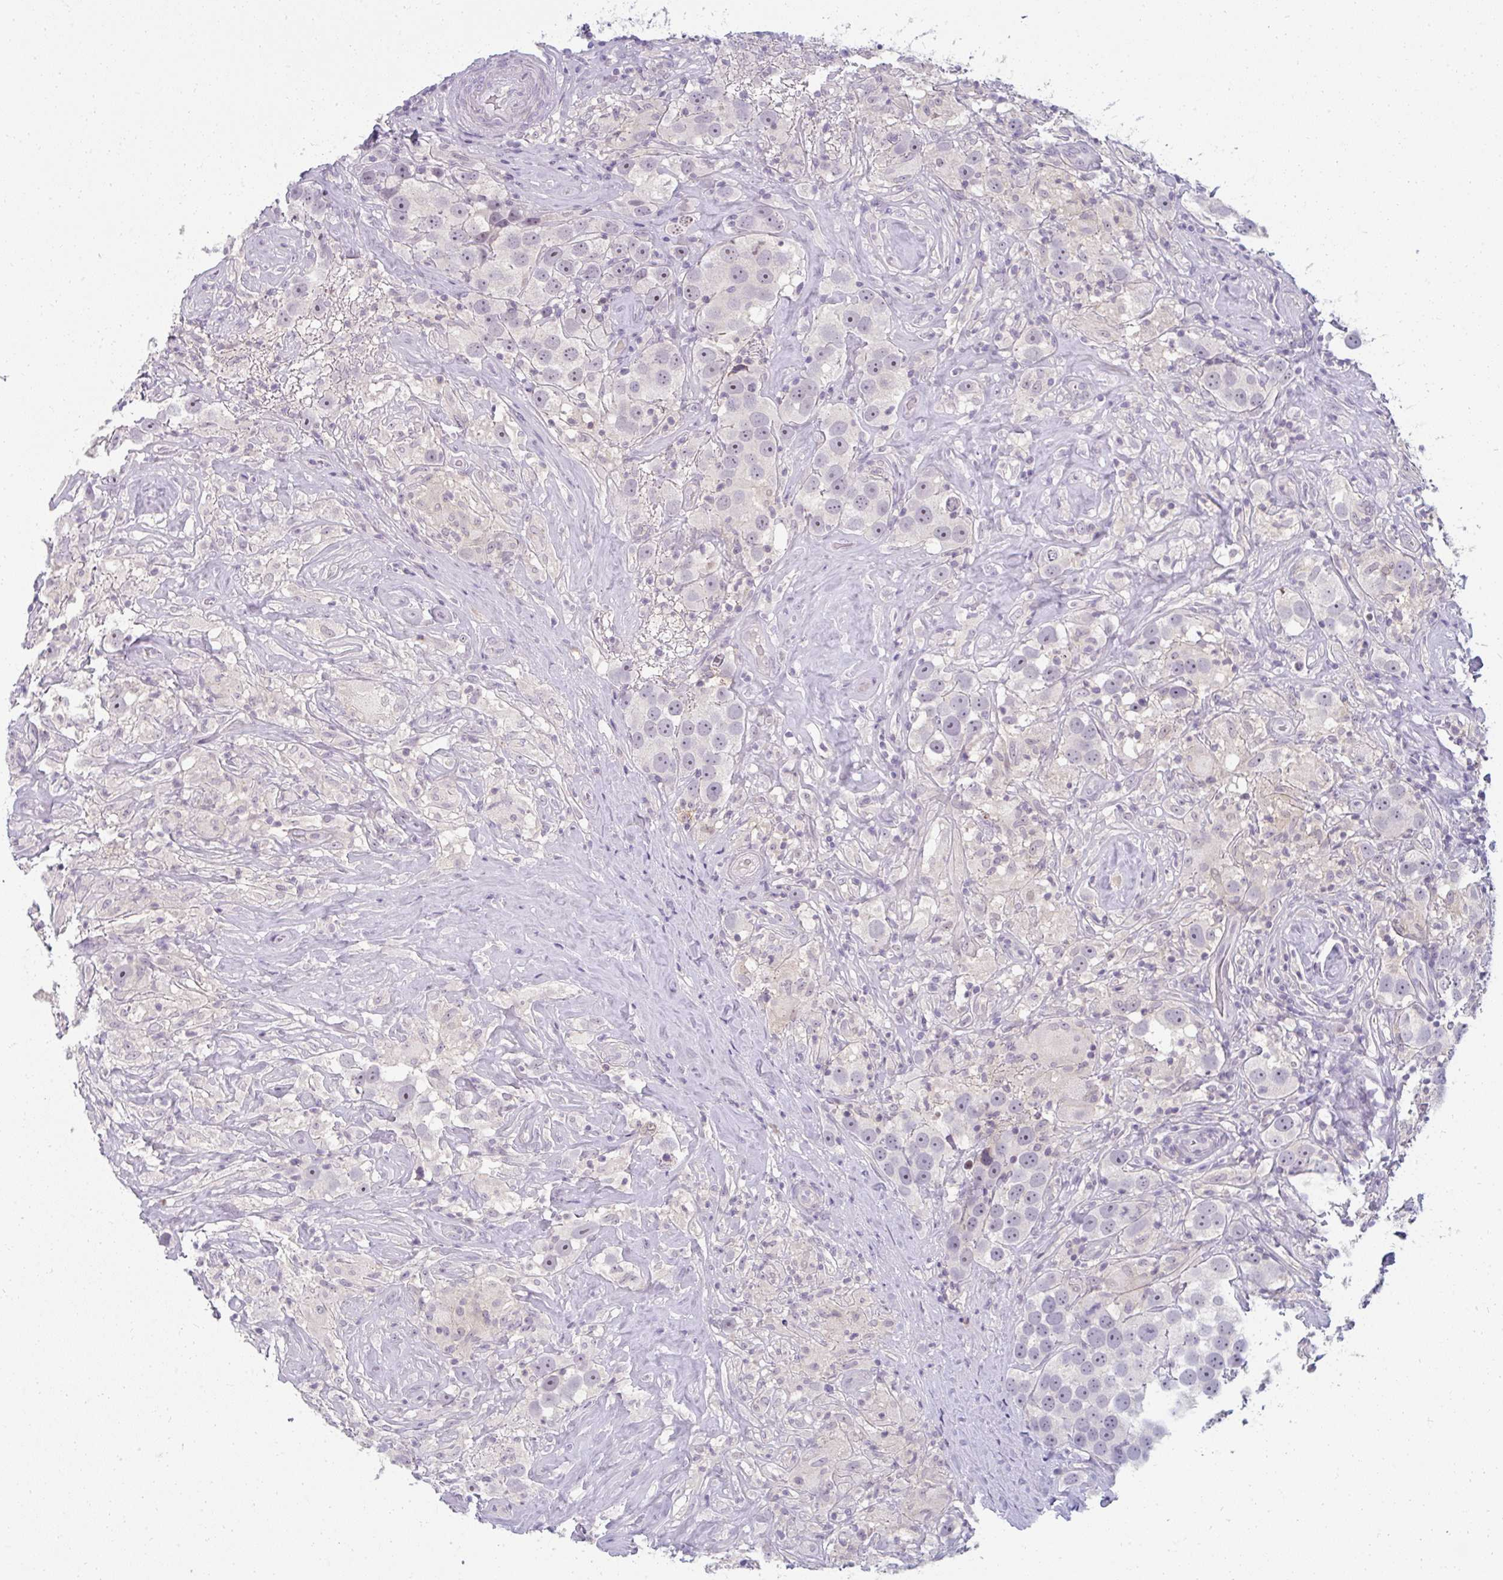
{"staining": {"intensity": "weak", "quantity": "<25%", "location": "nuclear"}, "tissue": "testis cancer", "cell_type": "Tumor cells", "image_type": "cancer", "snomed": [{"axis": "morphology", "description": "Seminoma, NOS"}, {"axis": "topography", "description": "Testis"}], "caption": "IHC histopathology image of neoplastic tissue: human testis seminoma stained with DAB shows no significant protein expression in tumor cells. (DAB (3,3'-diaminobenzidine) immunohistochemistry visualized using brightfield microscopy, high magnification).", "gene": "PPFIA4", "patient": {"sex": "male", "age": 49}}